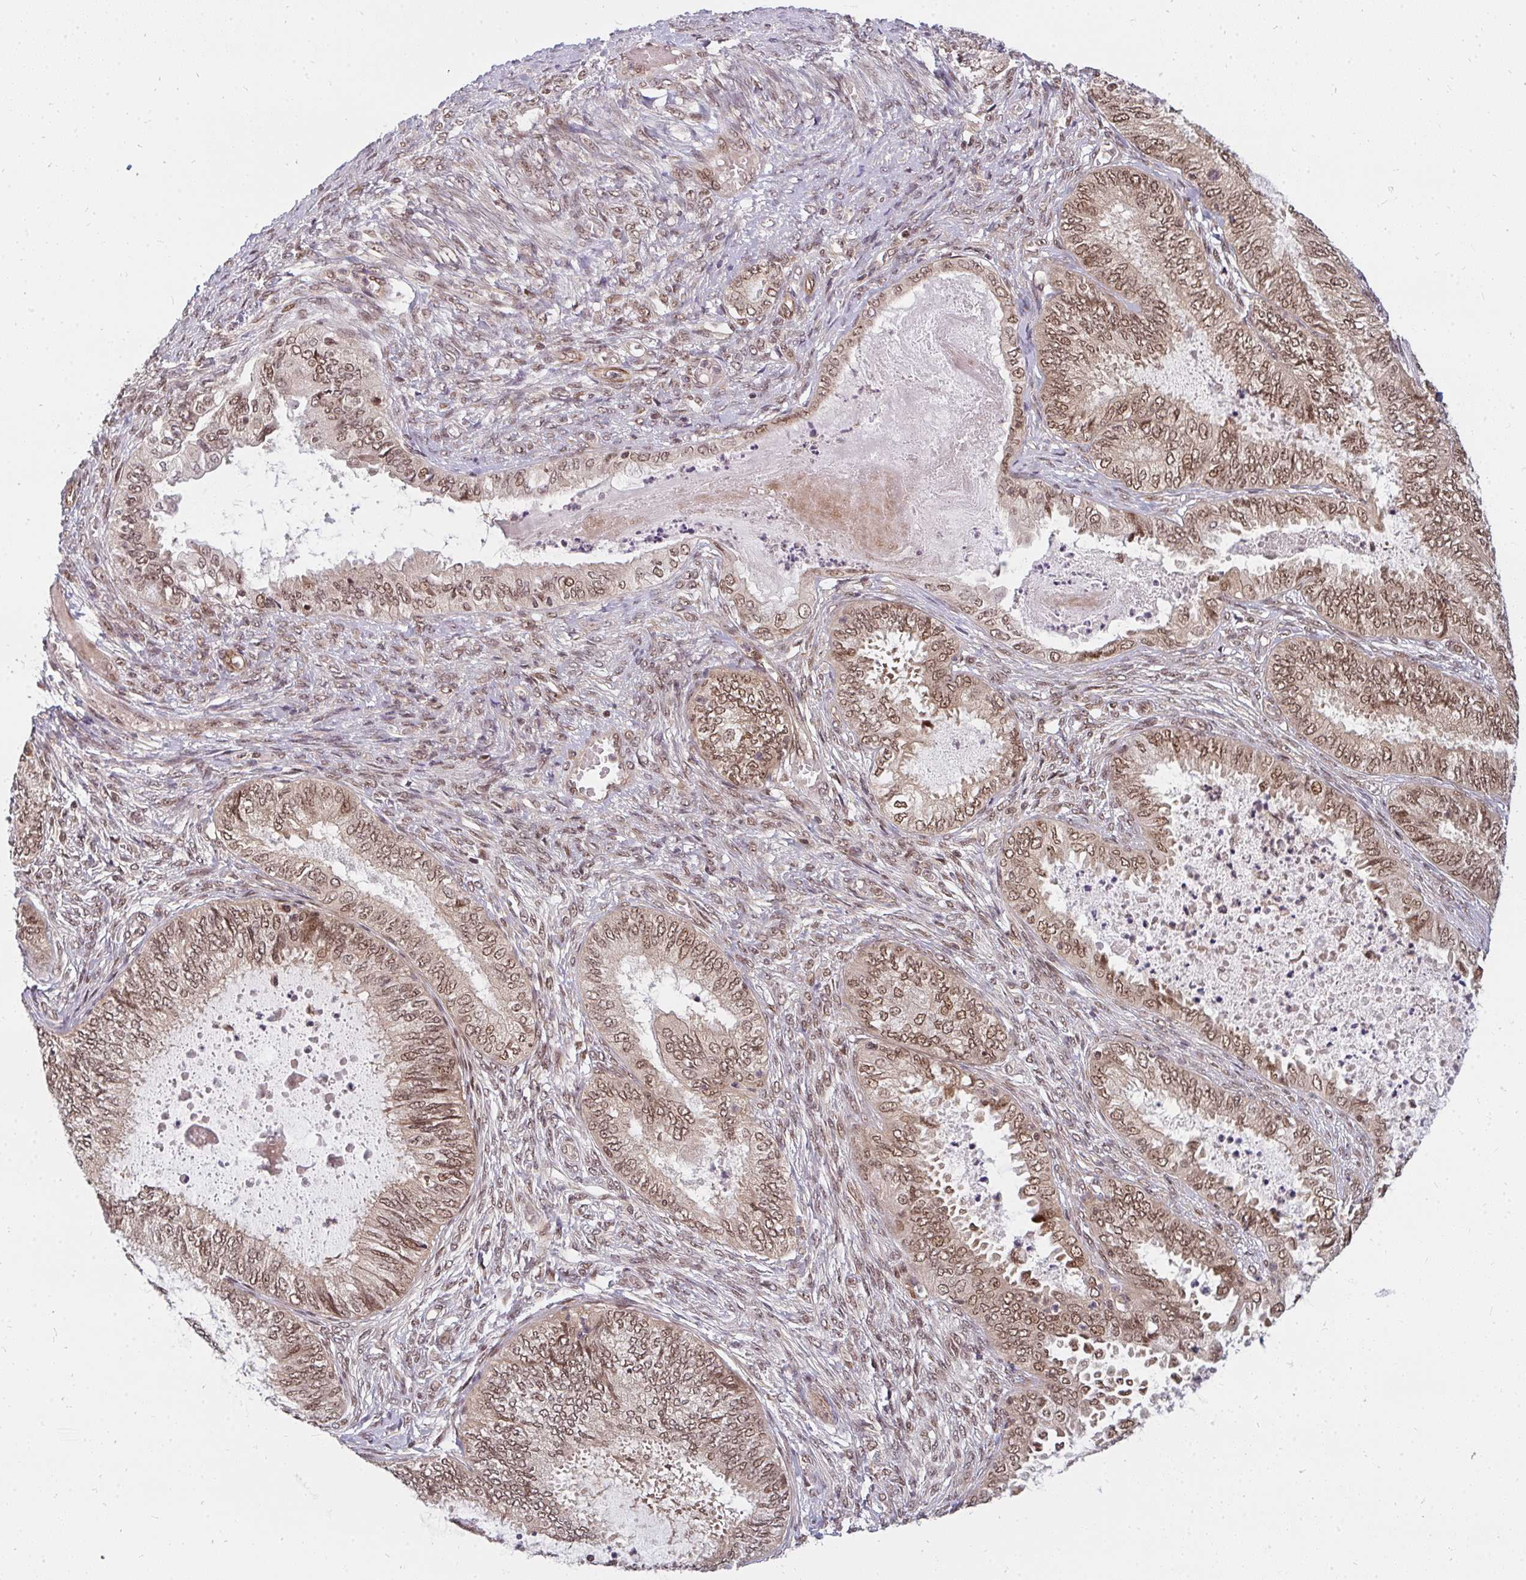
{"staining": {"intensity": "moderate", "quantity": ">75%", "location": "nuclear"}, "tissue": "ovarian cancer", "cell_type": "Tumor cells", "image_type": "cancer", "snomed": [{"axis": "morphology", "description": "Carcinoma, endometroid"}, {"axis": "topography", "description": "Ovary"}], "caption": "IHC (DAB) staining of ovarian cancer (endometroid carcinoma) demonstrates moderate nuclear protein expression in approximately >75% of tumor cells. The staining was performed using DAB (3,3'-diaminobenzidine), with brown indicating positive protein expression. Nuclei are stained blue with hematoxylin.", "gene": "GTF3C6", "patient": {"sex": "female", "age": 70}}